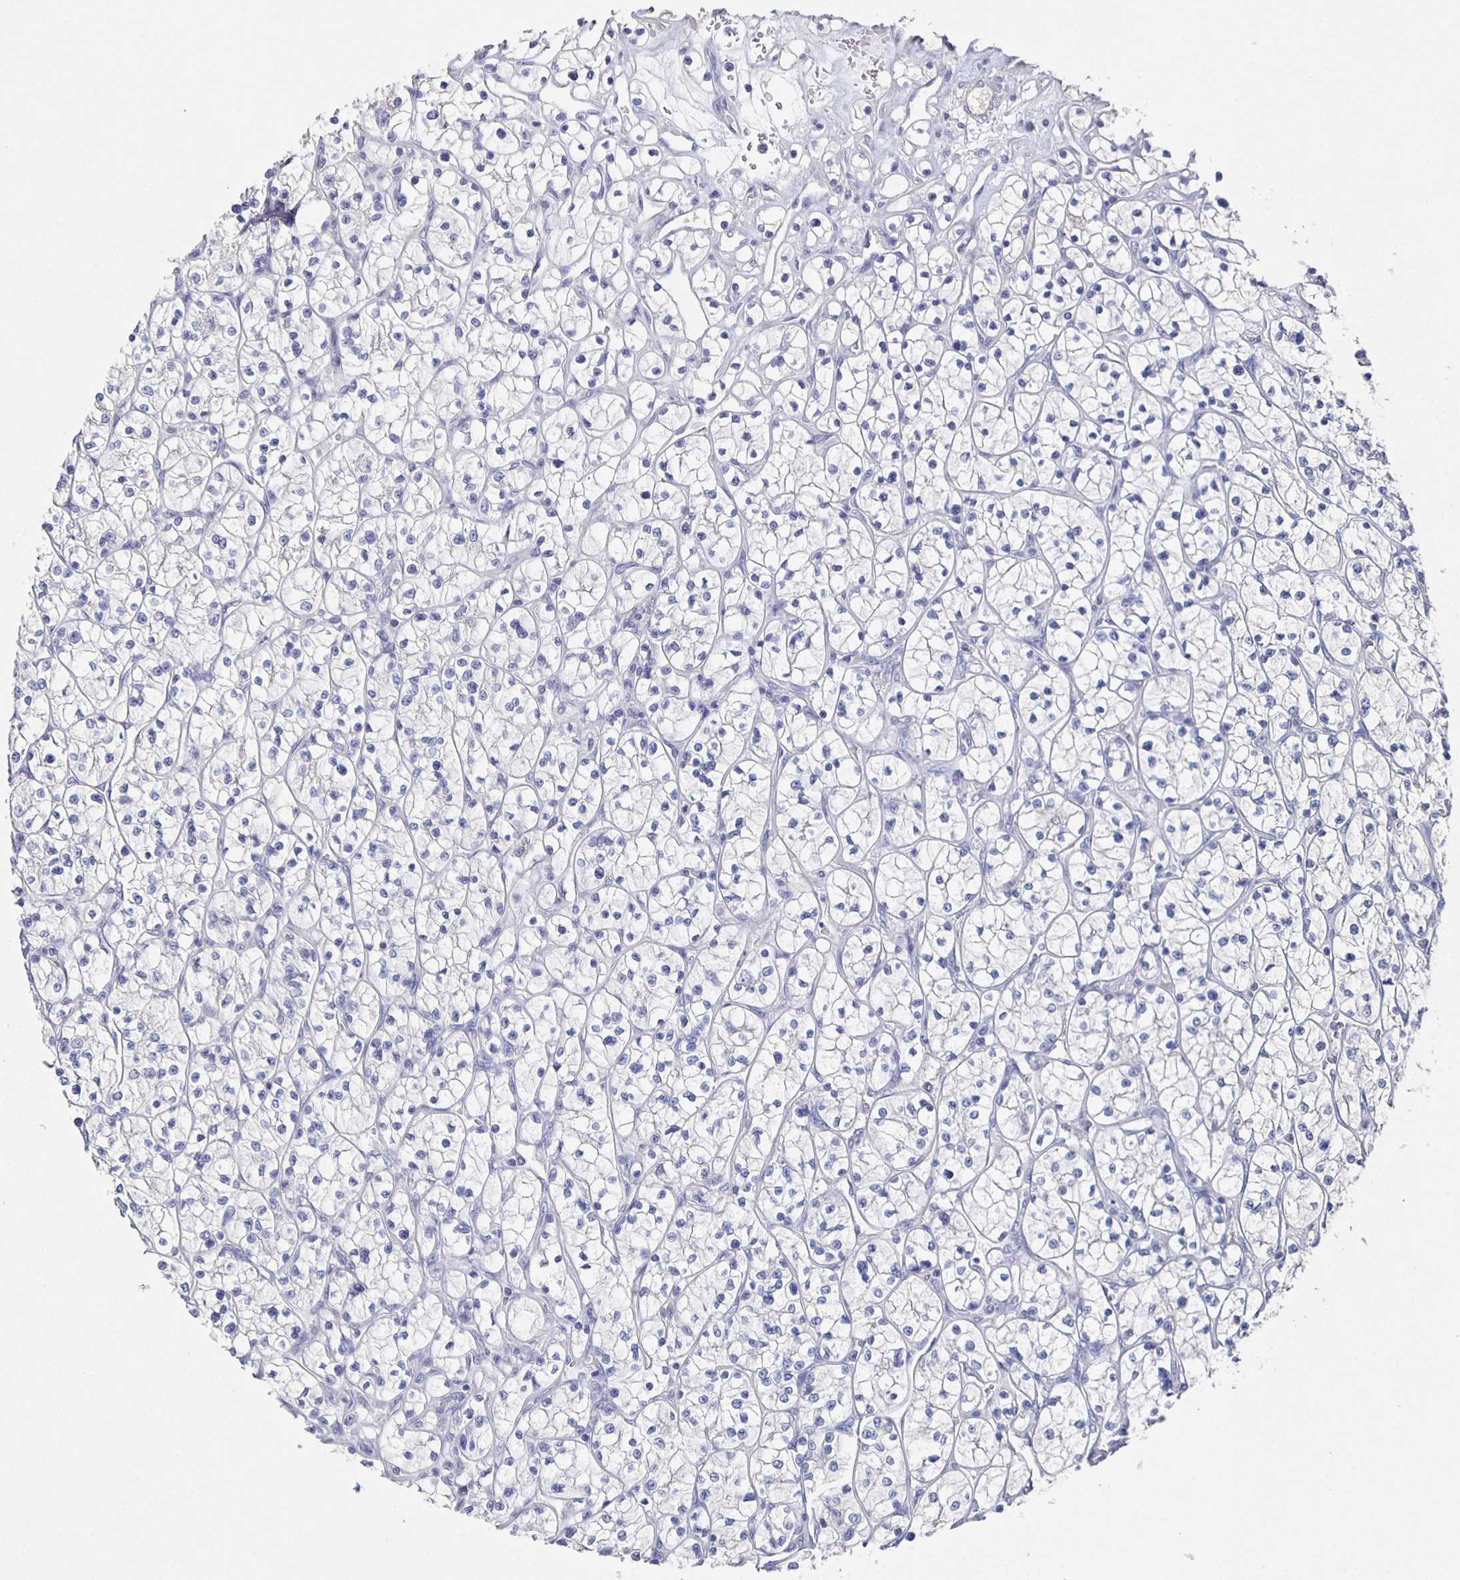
{"staining": {"intensity": "negative", "quantity": "none", "location": "none"}, "tissue": "renal cancer", "cell_type": "Tumor cells", "image_type": "cancer", "snomed": [{"axis": "morphology", "description": "Adenocarcinoma, NOS"}, {"axis": "topography", "description": "Kidney"}], "caption": "Immunohistochemistry (IHC) micrograph of human renal cancer (adenocarcinoma) stained for a protein (brown), which exhibits no expression in tumor cells. (IHC, brightfield microscopy, high magnification).", "gene": "CACNA2D2", "patient": {"sex": "female", "age": 64}}